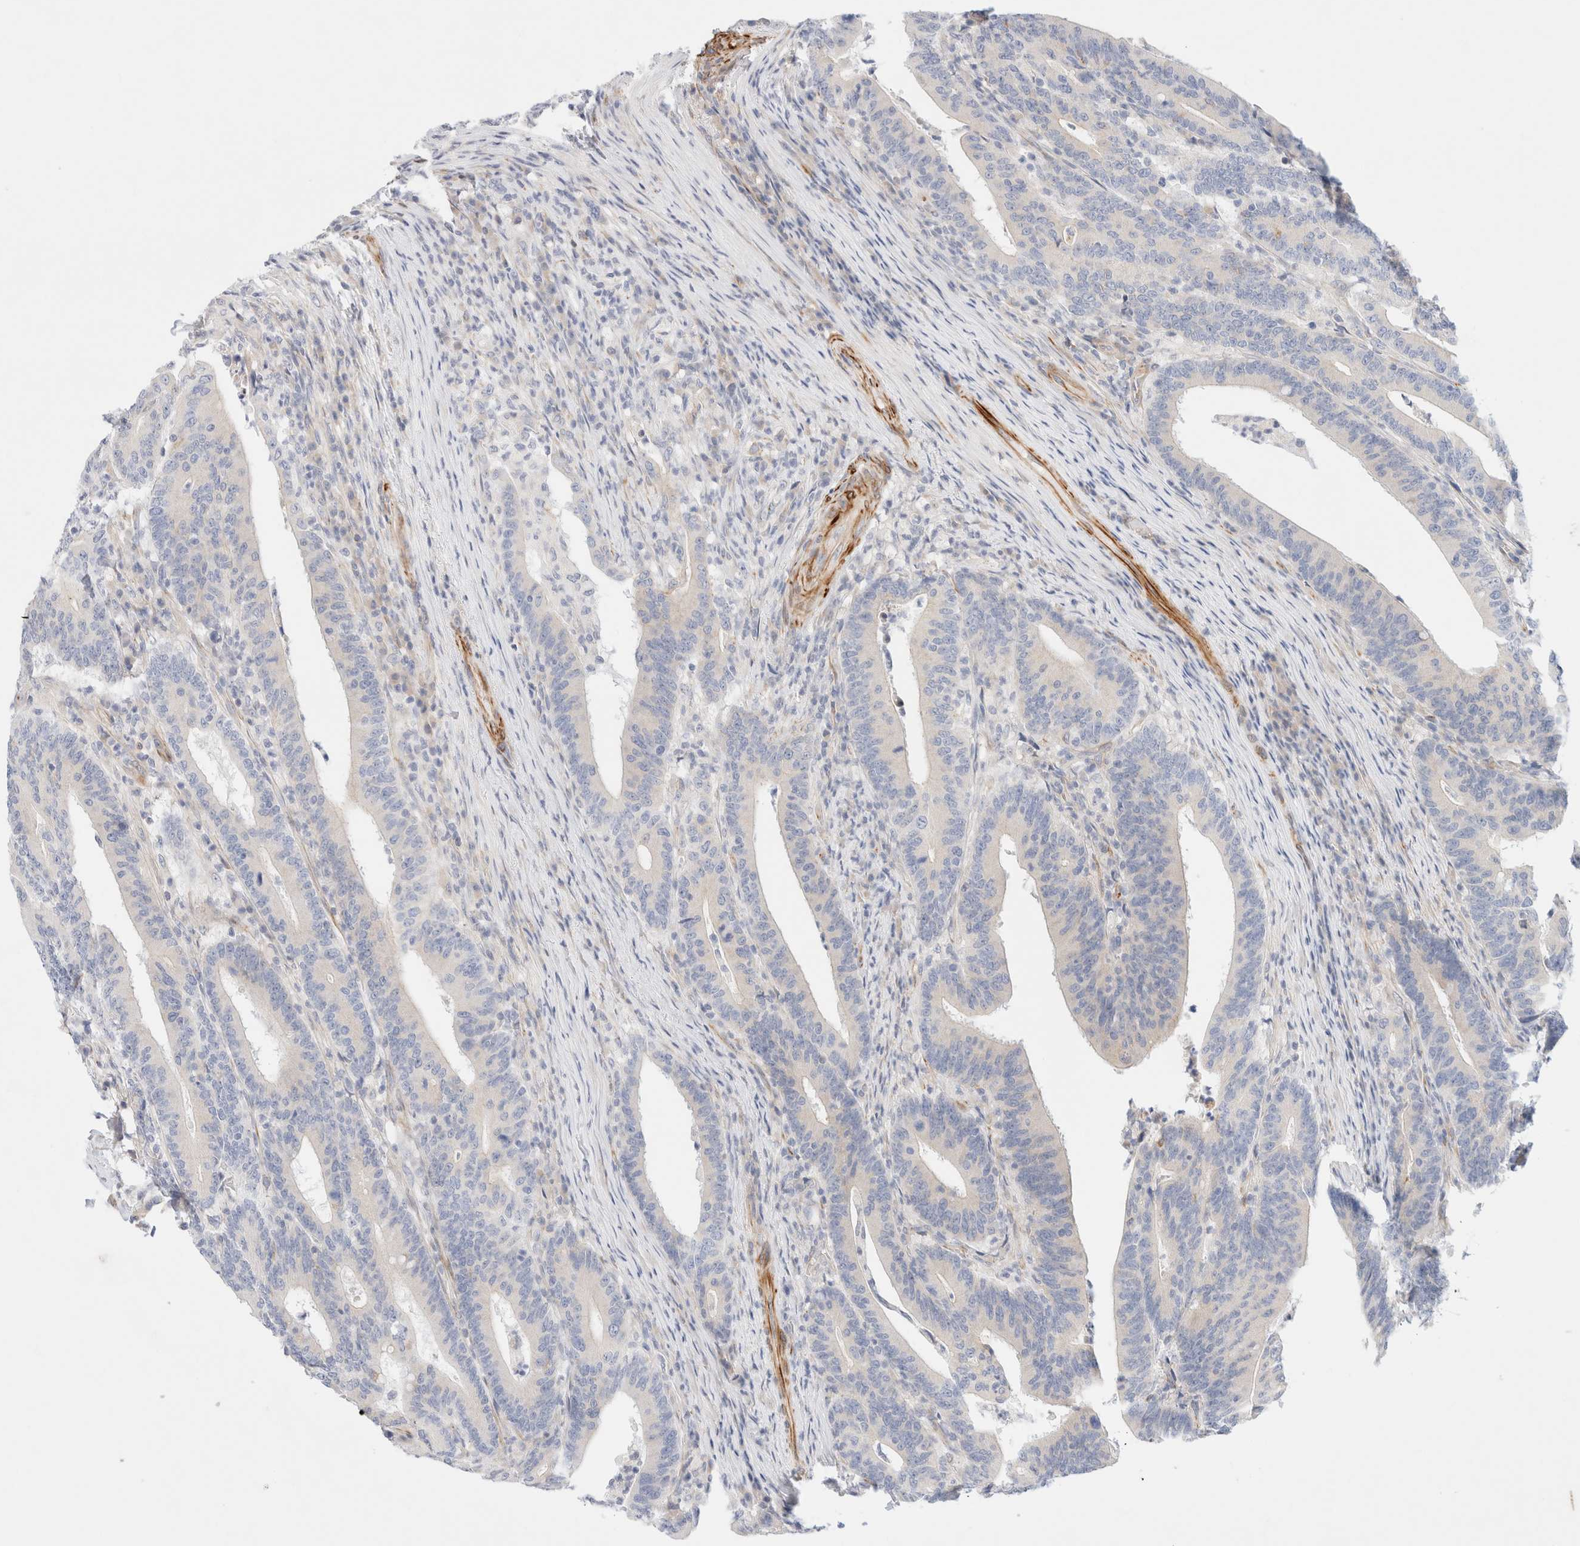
{"staining": {"intensity": "negative", "quantity": "none", "location": "none"}, "tissue": "colorectal cancer", "cell_type": "Tumor cells", "image_type": "cancer", "snomed": [{"axis": "morphology", "description": "Adenocarcinoma, NOS"}, {"axis": "topography", "description": "Colon"}], "caption": "Colorectal adenocarcinoma was stained to show a protein in brown. There is no significant staining in tumor cells.", "gene": "SLC25A48", "patient": {"sex": "female", "age": 66}}